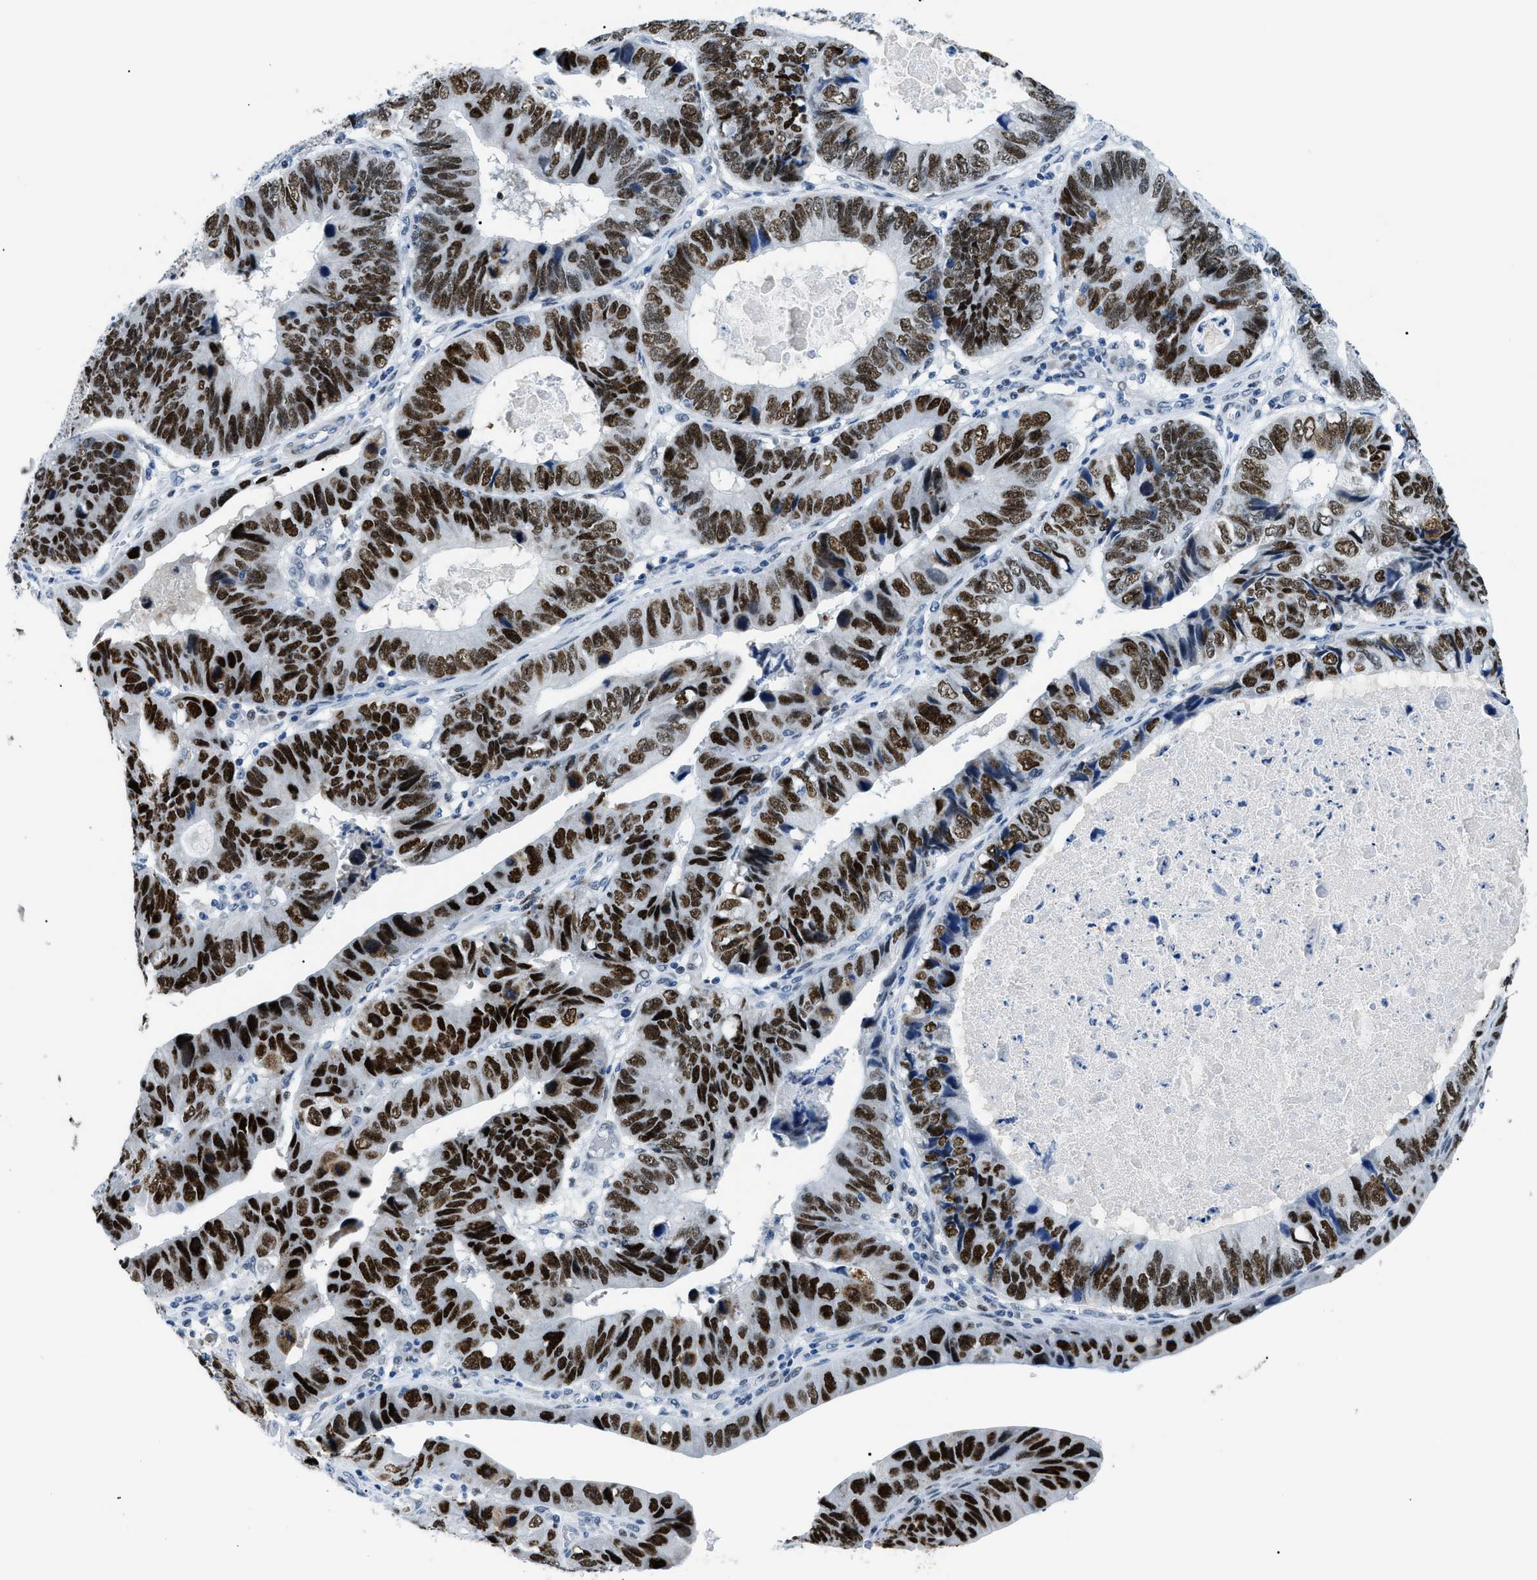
{"staining": {"intensity": "strong", "quantity": ">75%", "location": "nuclear"}, "tissue": "stomach cancer", "cell_type": "Tumor cells", "image_type": "cancer", "snomed": [{"axis": "morphology", "description": "Adenocarcinoma, NOS"}, {"axis": "topography", "description": "Stomach"}], "caption": "Protein expression analysis of human adenocarcinoma (stomach) reveals strong nuclear positivity in about >75% of tumor cells.", "gene": "SMARCC1", "patient": {"sex": "male", "age": 59}}